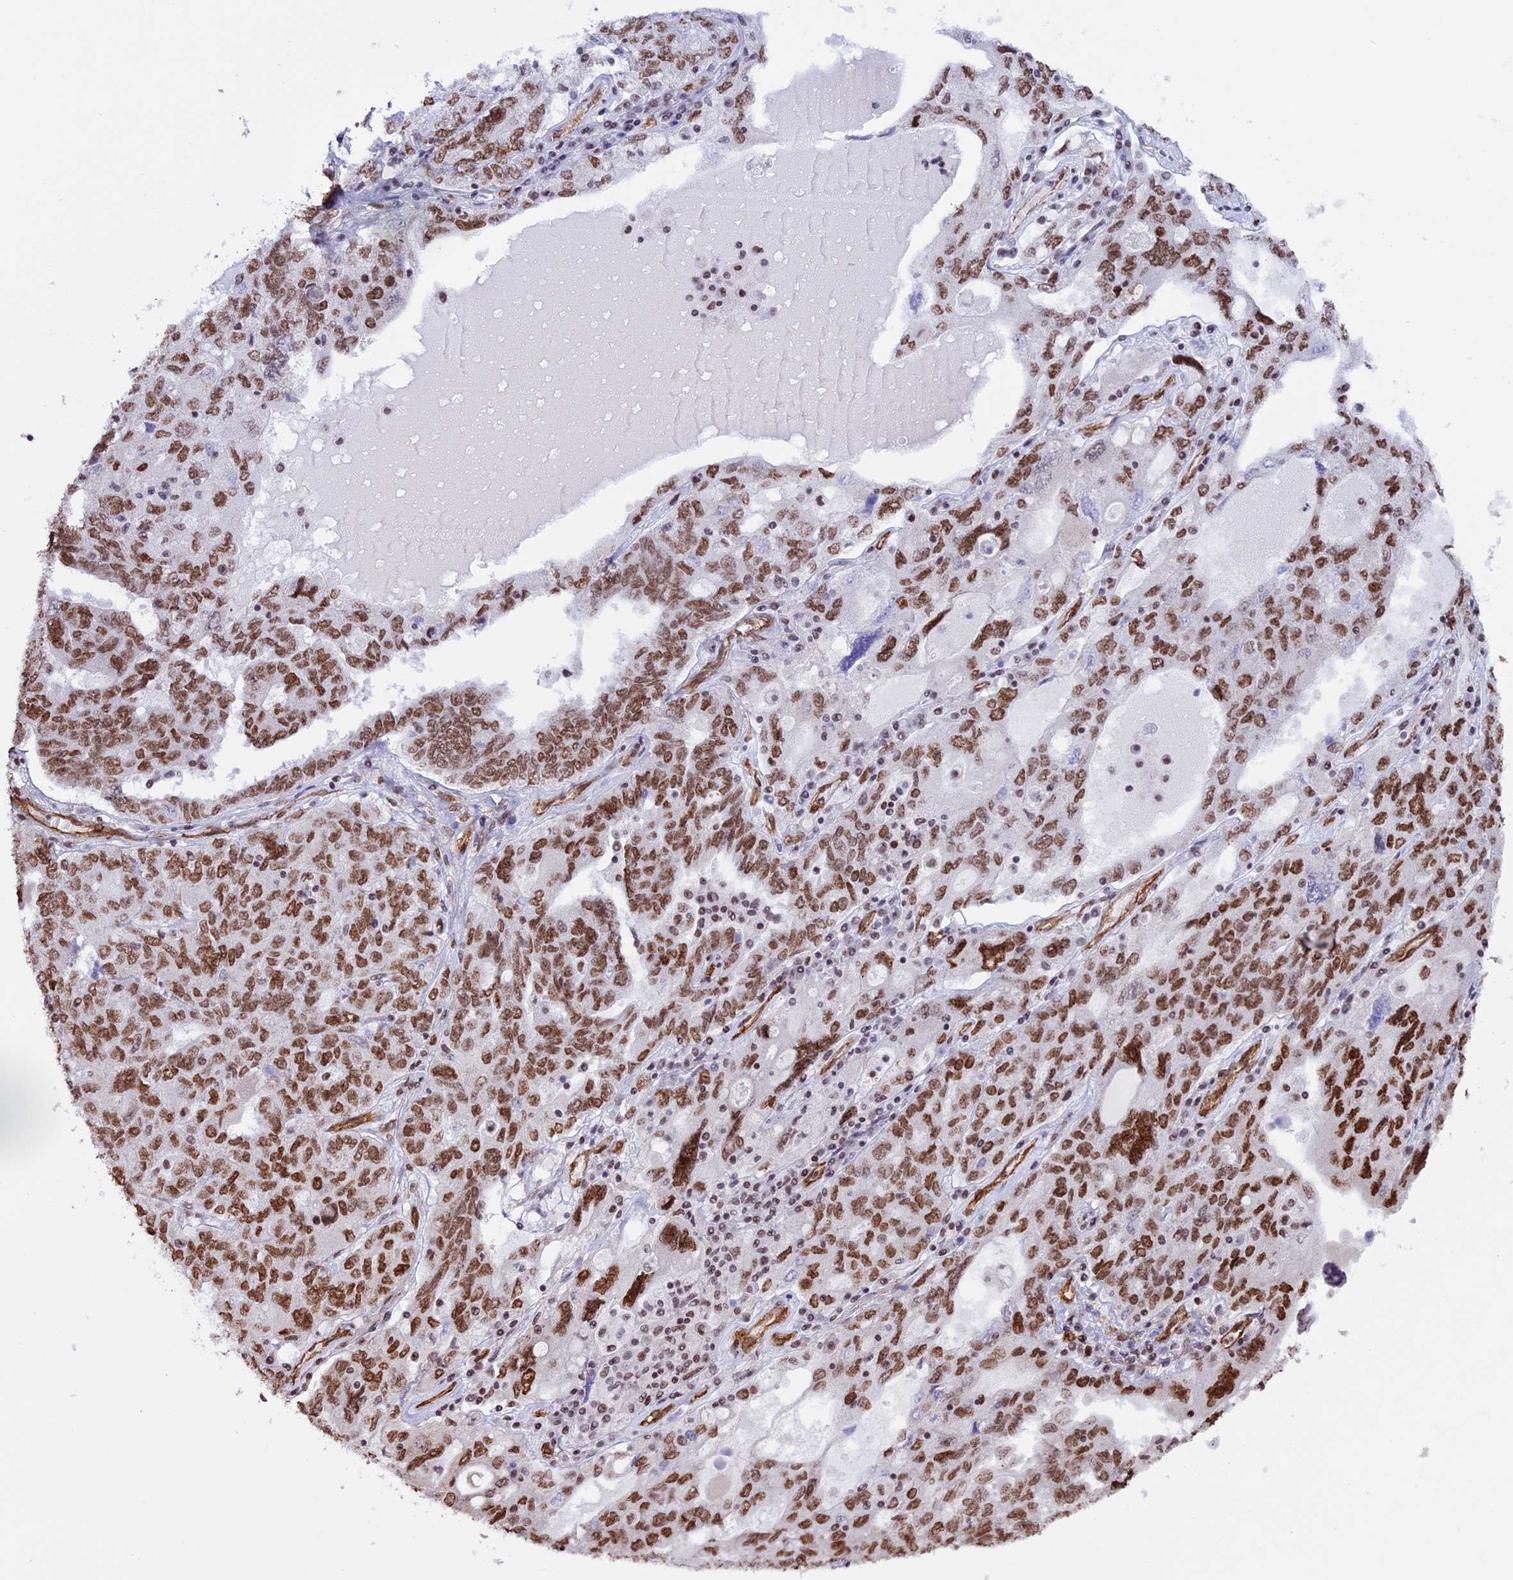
{"staining": {"intensity": "moderate", "quantity": ">75%", "location": "nuclear"}, "tissue": "ovarian cancer", "cell_type": "Tumor cells", "image_type": "cancer", "snomed": [{"axis": "morphology", "description": "Carcinoma, endometroid"}, {"axis": "topography", "description": "Ovary"}], "caption": "High-power microscopy captured an immunohistochemistry micrograph of ovarian endometroid carcinoma, revealing moderate nuclear positivity in approximately >75% of tumor cells.", "gene": "MPHOSPH8", "patient": {"sex": "female", "age": 62}}